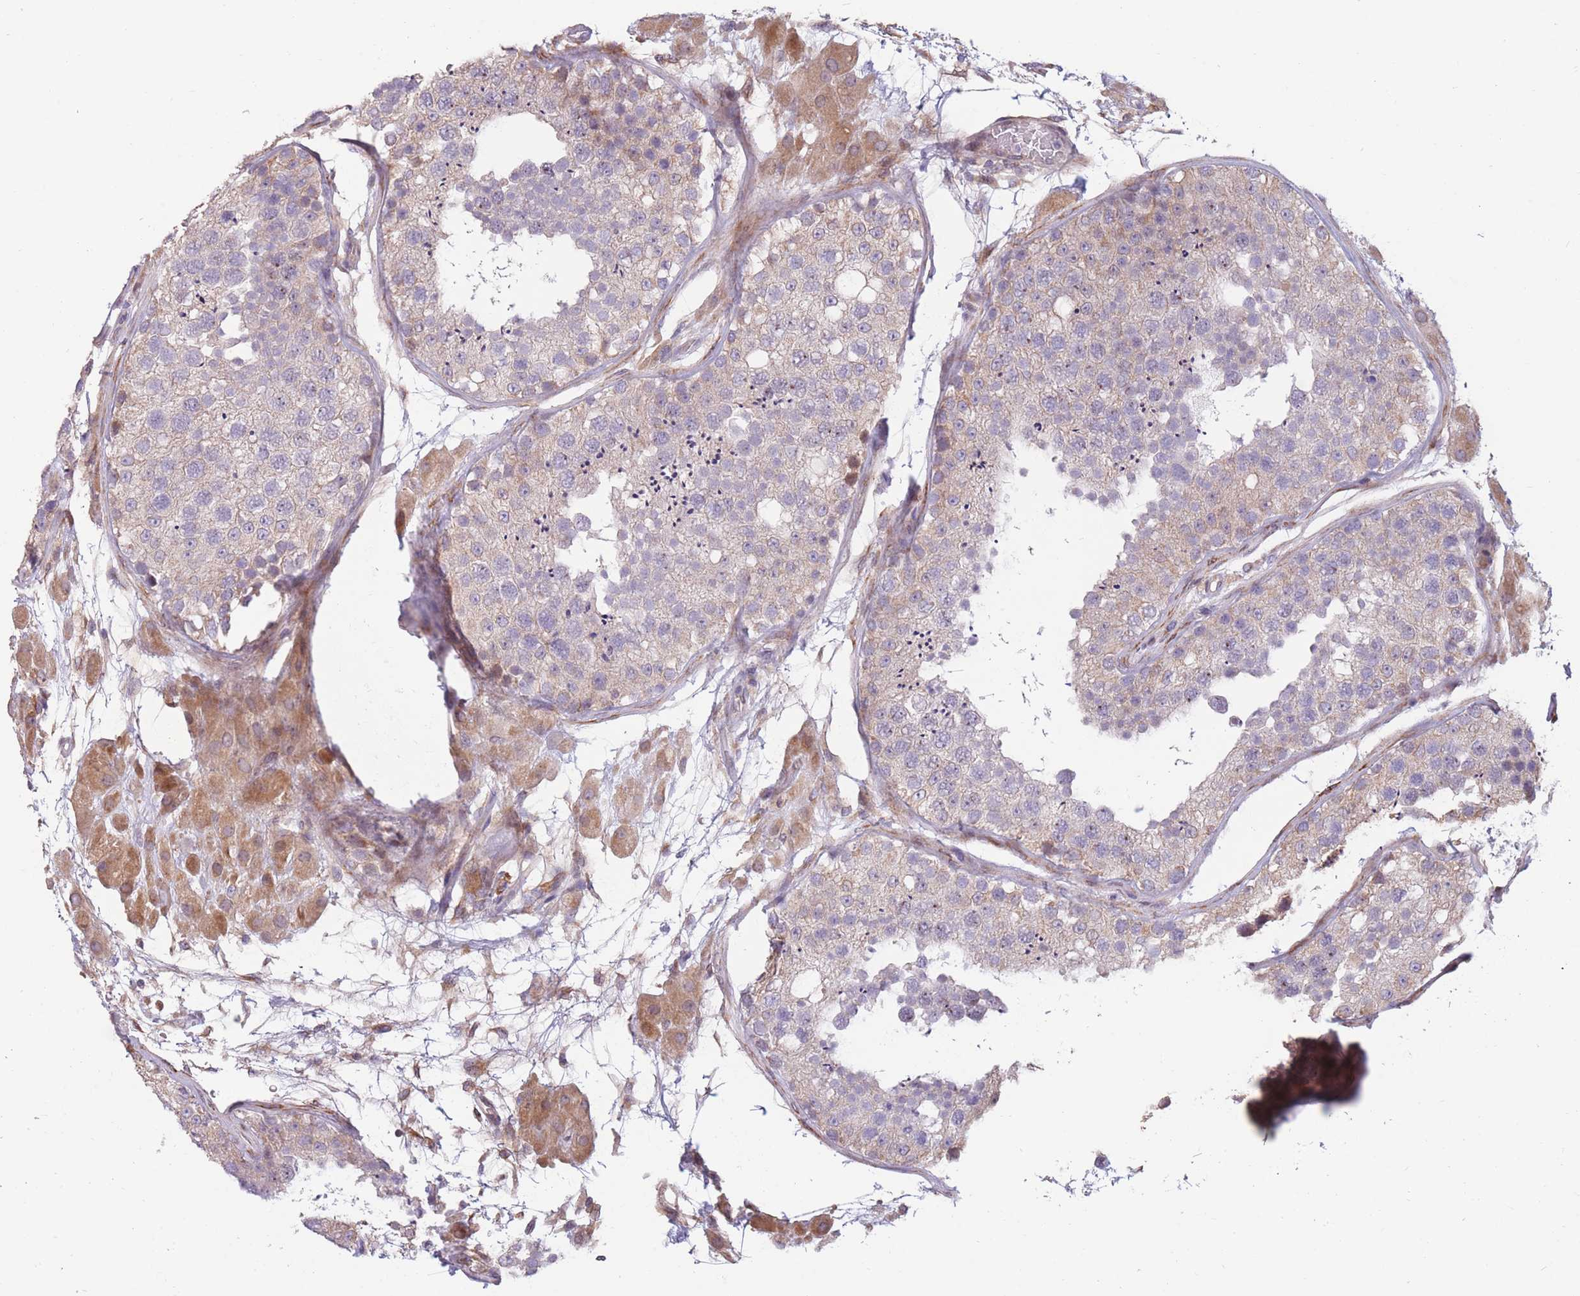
{"staining": {"intensity": "weak", "quantity": "<25%", "location": "cytoplasmic/membranous"}, "tissue": "testis", "cell_type": "Cells in seminiferous ducts", "image_type": "normal", "snomed": [{"axis": "morphology", "description": "Normal tissue, NOS"}, {"axis": "topography", "description": "Testis"}], "caption": "Photomicrograph shows no protein positivity in cells in seminiferous ducts of benign testis.", "gene": "CCNQ", "patient": {"sex": "male", "age": 26}}